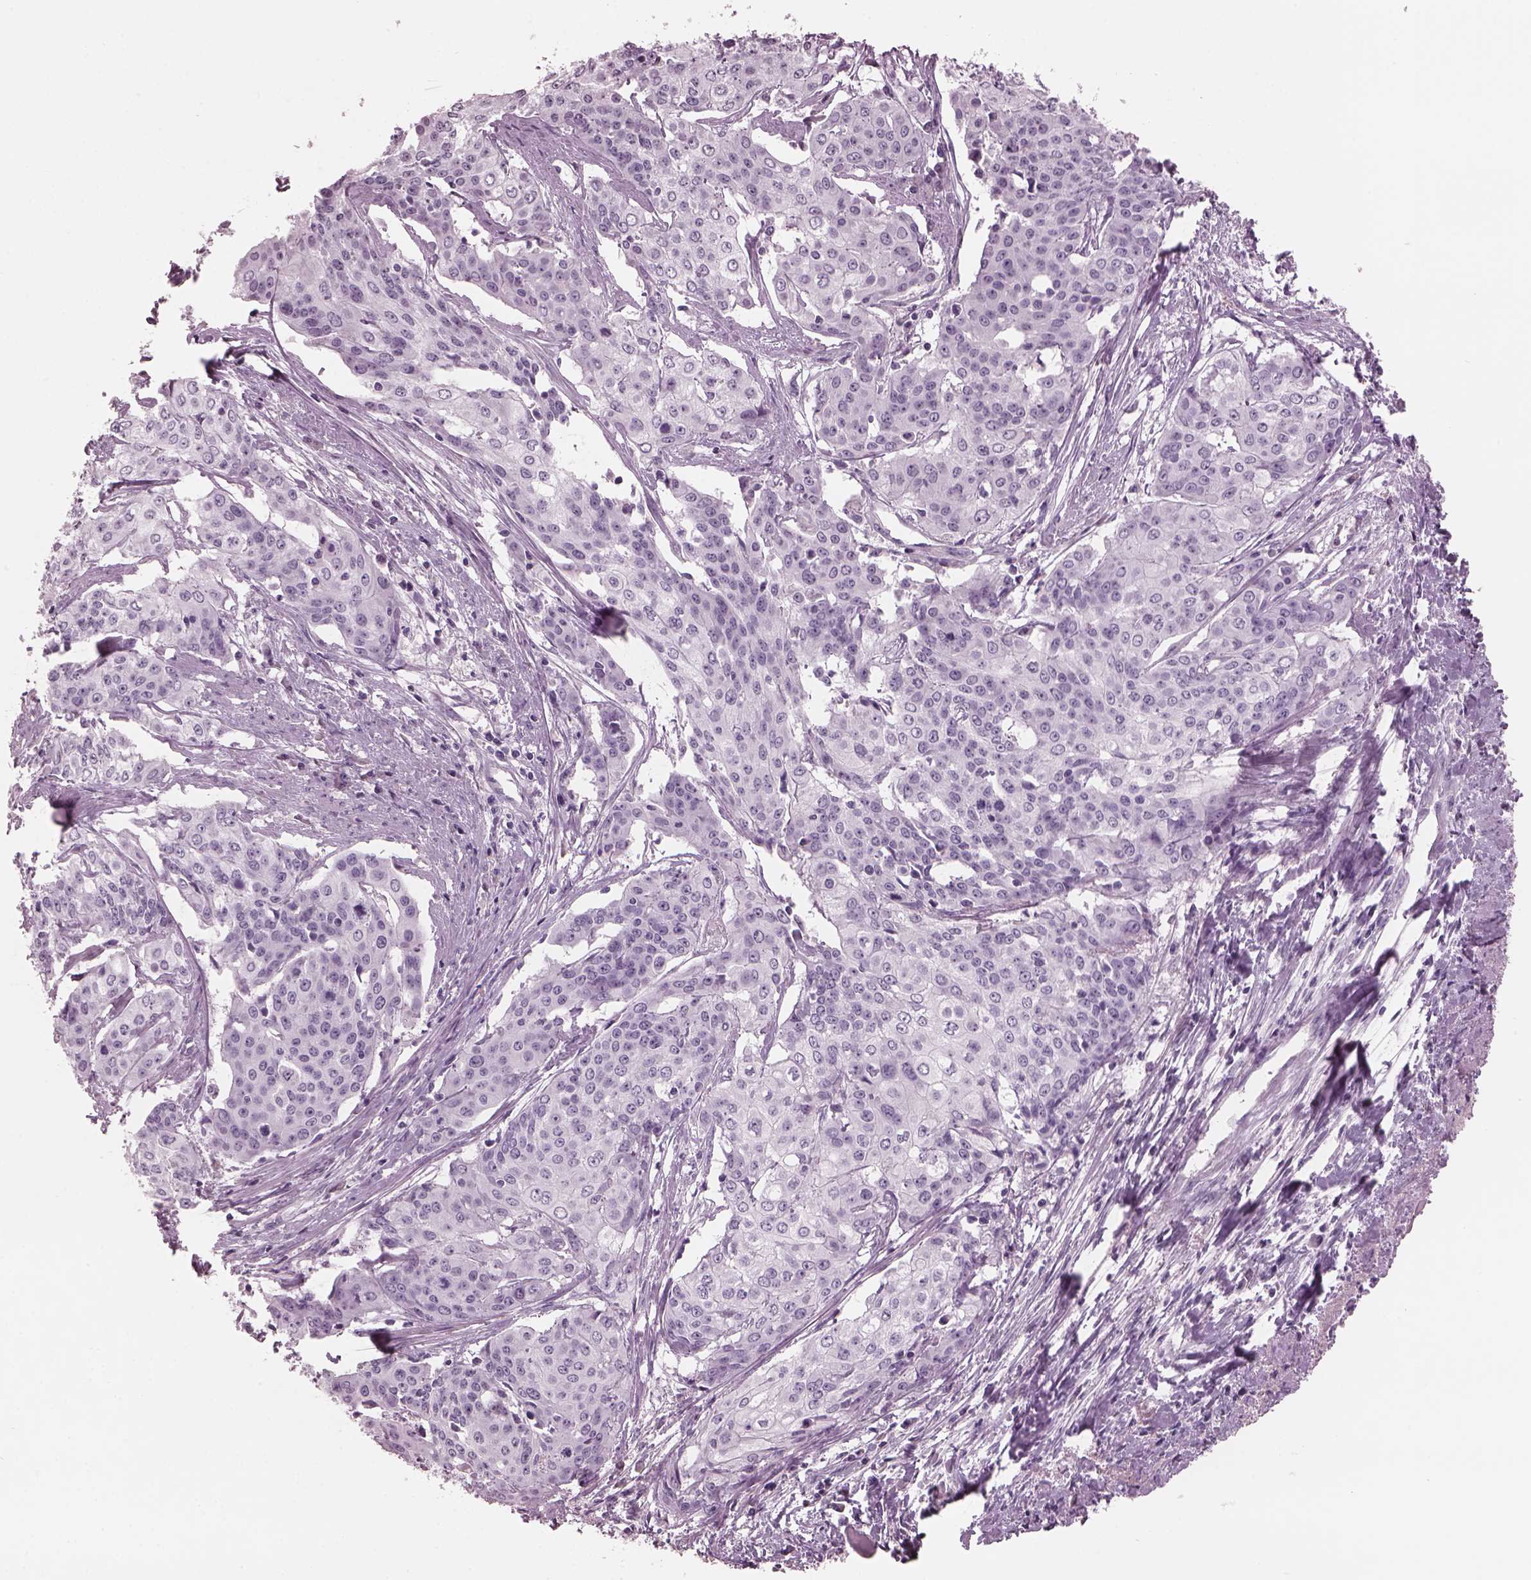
{"staining": {"intensity": "negative", "quantity": "none", "location": "none"}, "tissue": "cervical cancer", "cell_type": "Tumor cells", "image_type": "cancer", "snomed": [{"axis": "morphology", "description": "Squamous cell carcinoma, NOS"}, {"axis": "topography", "description": "Cervix"}], "caption": "Tumor cells show no significant expression in squamous cell carcinoma (cervical). The staining was performed using DAB (3,3'-diaminobenzidine) to visualize the protein expression in brown, while the nuclei were stained in blue with hematoxylin (Magnification: 20x).", "gene": "PACRG", "patient": {"sex": "female", "age": 39}}